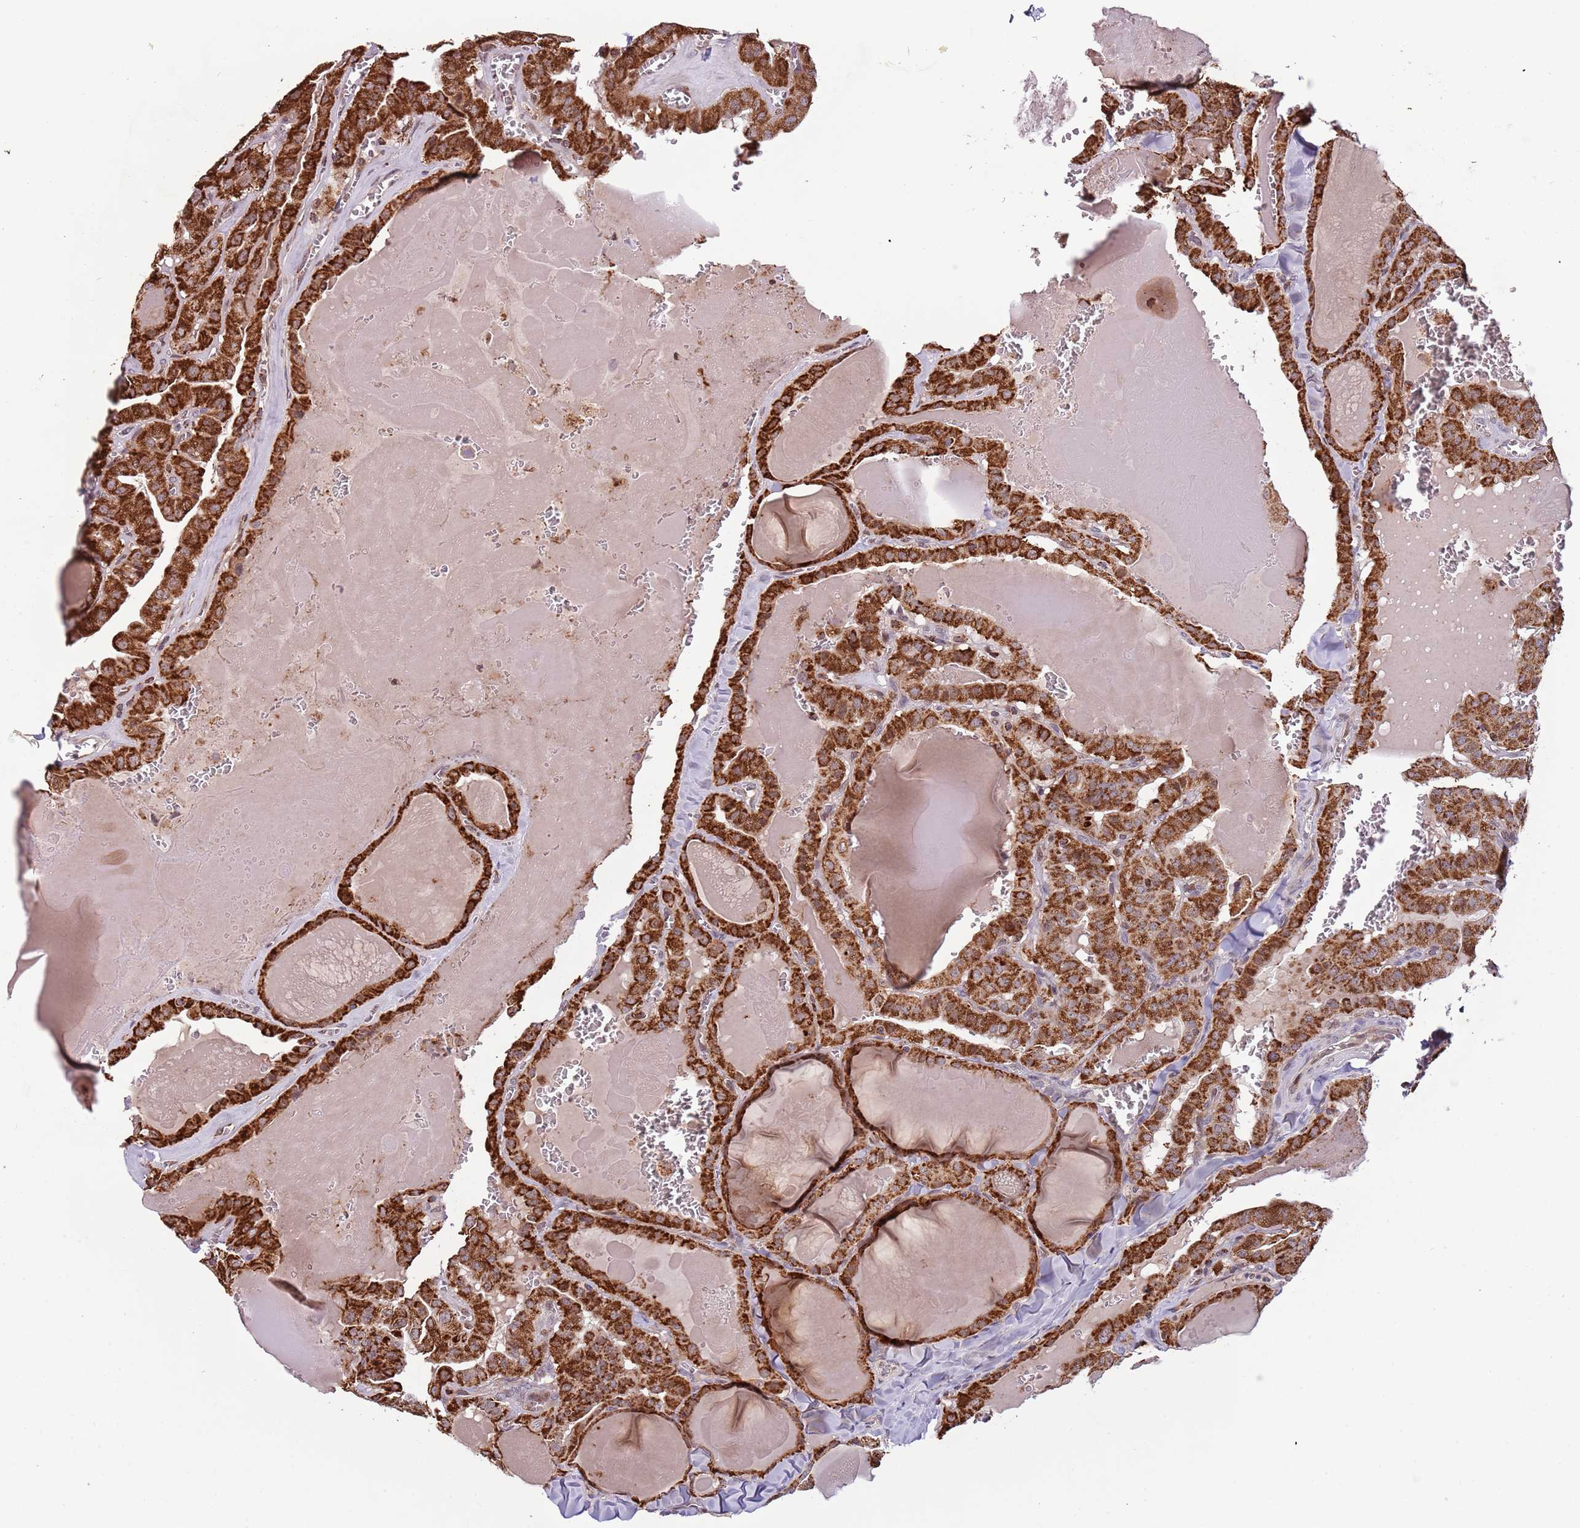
{"staining": {"intensity": "strong", "quantity": ">75%", "location": "cytoplasmic/membranous"}, "tissue": "thyroid cancer", "cell_type": "Tumor cells", "image_type": "cancer", "snomed": [{"axis": "morphology", "description": "Papillary adenocarcinoma, NOS"}, {"axis": "topography", "description": "Thyroid gland"}], "caption": "IHC micrograph of neoplastic tissue: human thyroid cancer stained using immunohistochemistry displays high levels of strong protein expression localized specifically in the cytoplasmic/membranous of tumor cells, appearing as a cytoplasmic/membranous brown color.", "gene": "ULK3", "patient": {"sex": "male", "age": 52}}